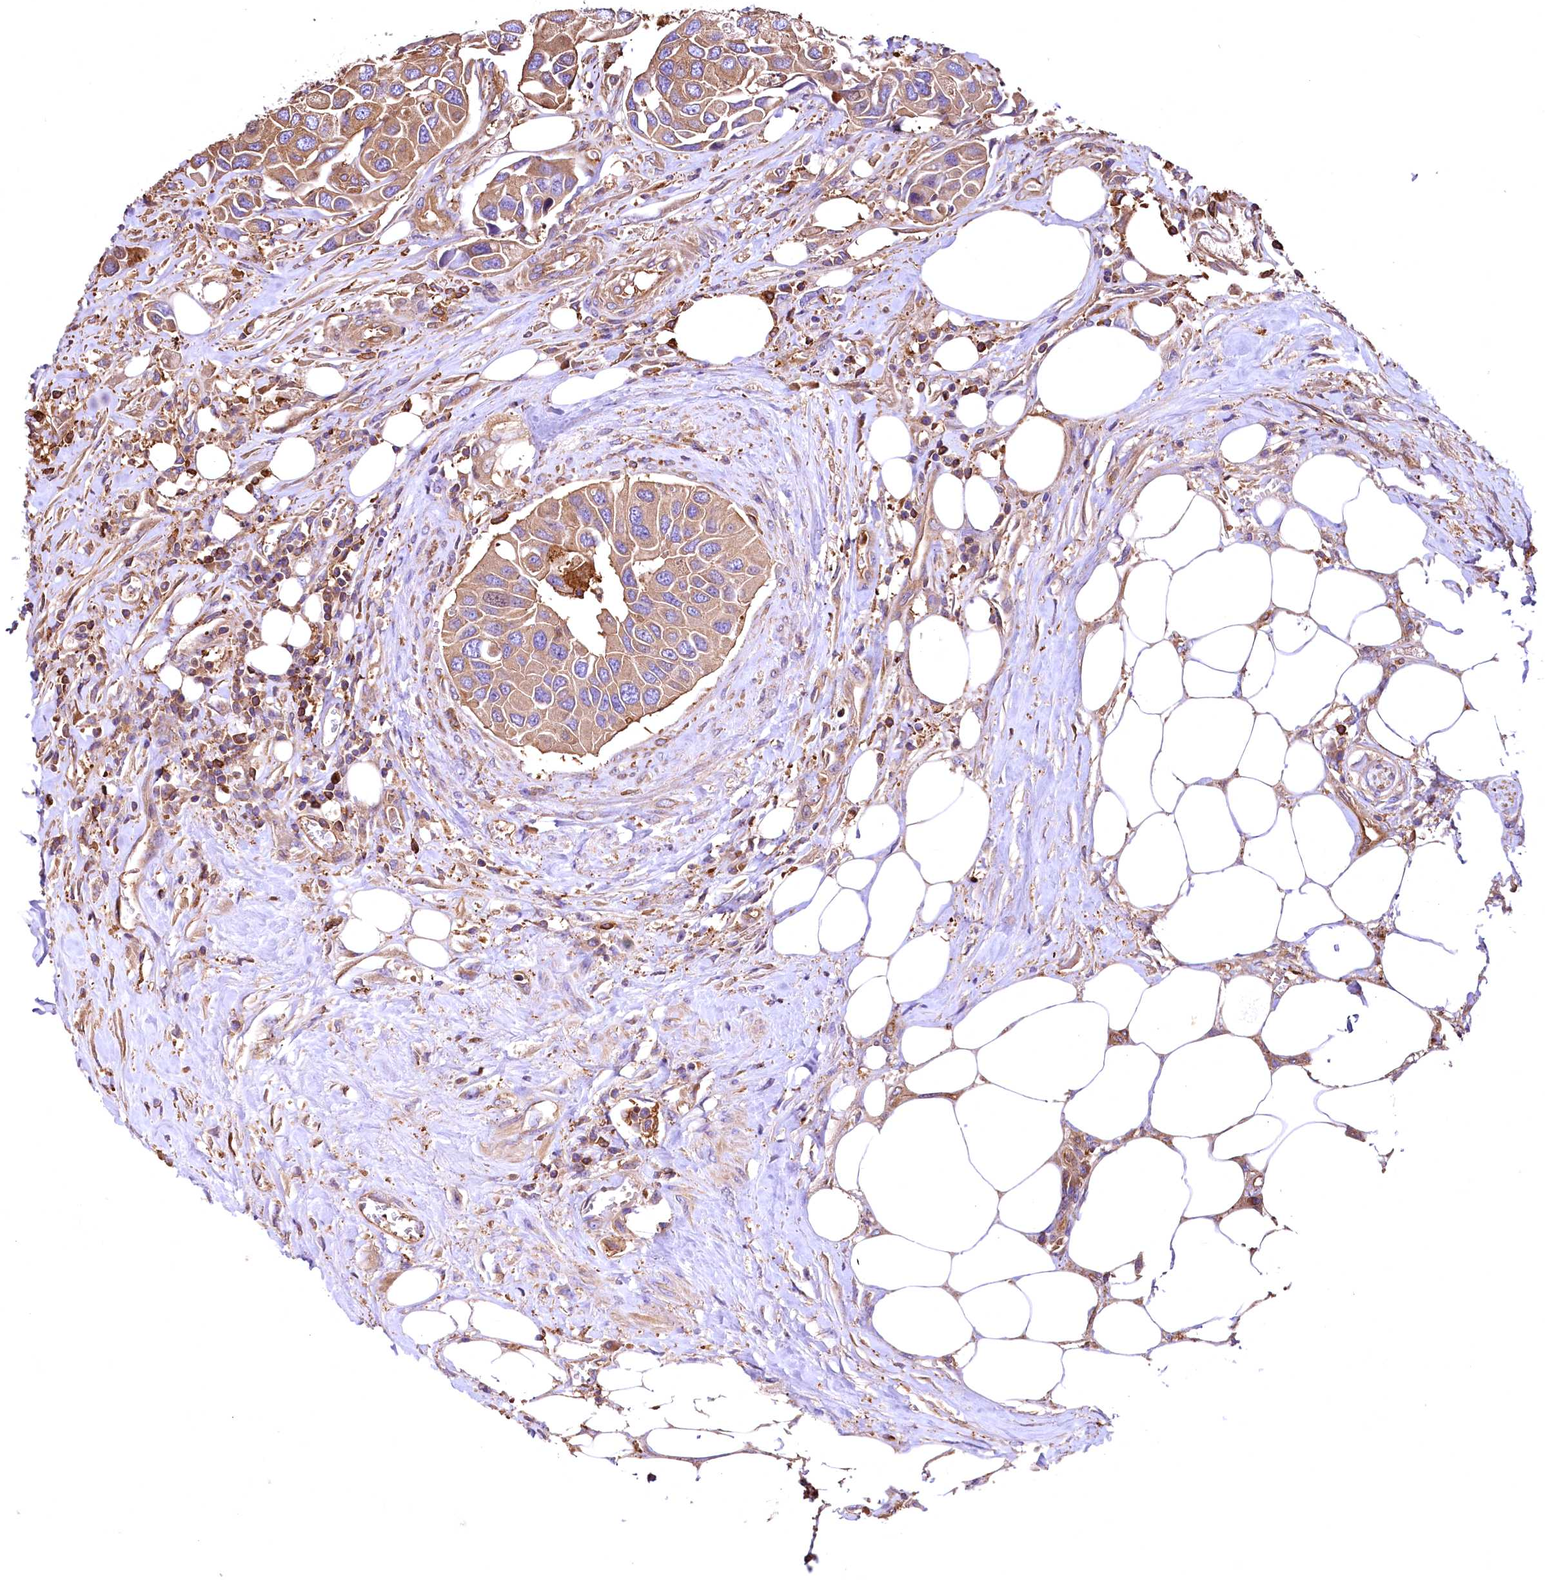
{"staining": {"intensity": "weak", "quantity": ">75%", "location": "cytoplasmic/membranous"}, "tissue": "urothelial cancer", "cell_type": "Tumor cells", "image_type": "cancer", "snomed": [{"axis": "morphology", "description": "Urothelial carcinoma, High grade"}, {"axis": "topography", "description": "Urinary bladder"}], "caption": "Human urothelial cancer stained for a protein (brown) exhibits weak cytoplasmic/membranous positive staining in approximately >75% of tumor cells.", "gene": "RARS2", "patient": {"sex": "male", "age": 74}}